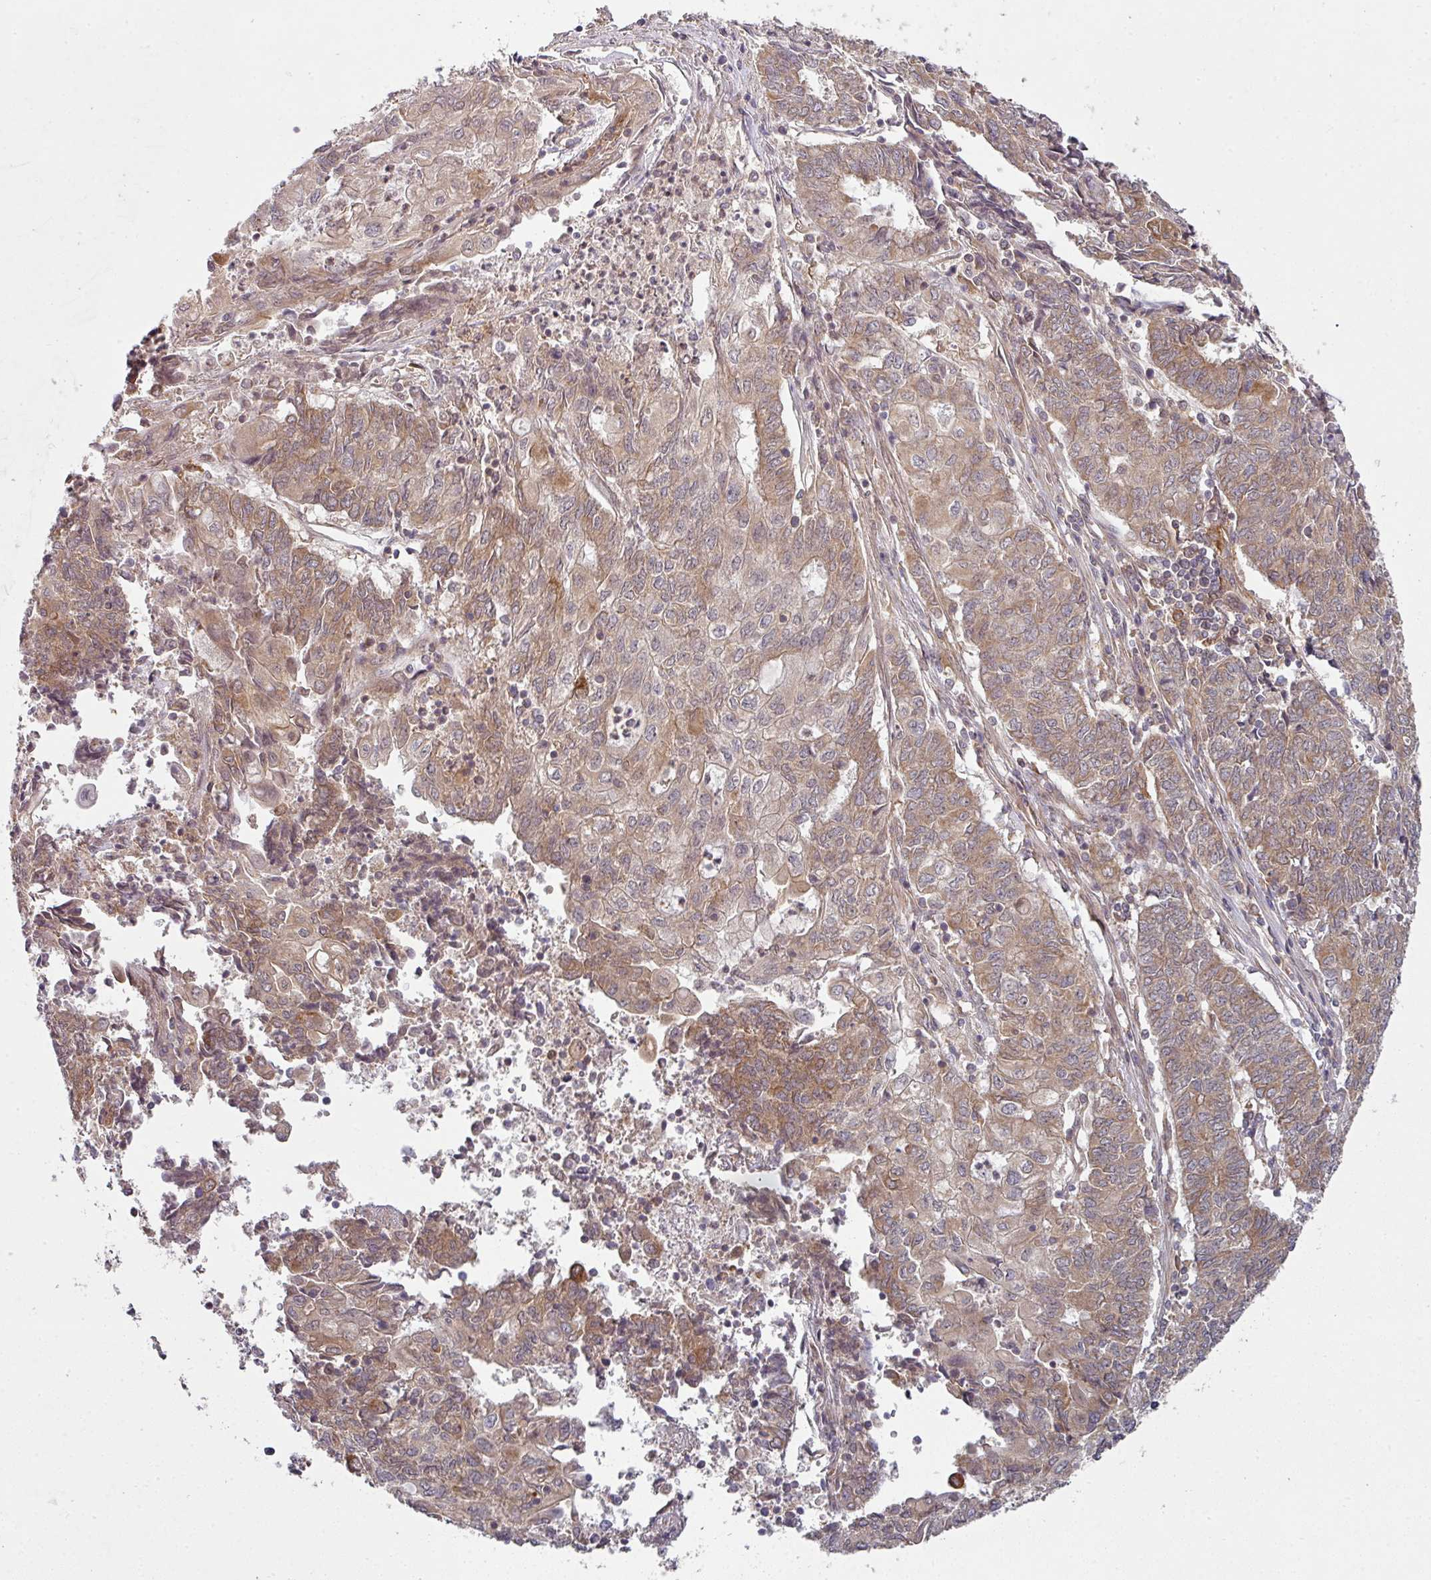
{"staining": {"intensity": "weak", "quantity": "25%-75%", "location": "cytoplasmic/membranous"}, "tissue": "endometrial cancer", "cell_type": "Tumor cells", "image_type": "cancer", "snomed": [{"axis": "morphology", "description": "Adenocarcinoma, NOS"}, {"axis": "topography", "description": "Endometrium"}], "caption": "IHC staining of endometrial cancer (adenocarcinoma), which displays low levels of weak cytoplasmic/membranous staining in approximately 25%-75% of tumor cells indicating weak cytoplasmic/membranous protein expression. The staining was performed using DAB (brown) for protein detection and nuclei were counterstained in hematoxylin (blue).", "gene": "CAMLG", "patient": {"sex": "female", "age": 54}}